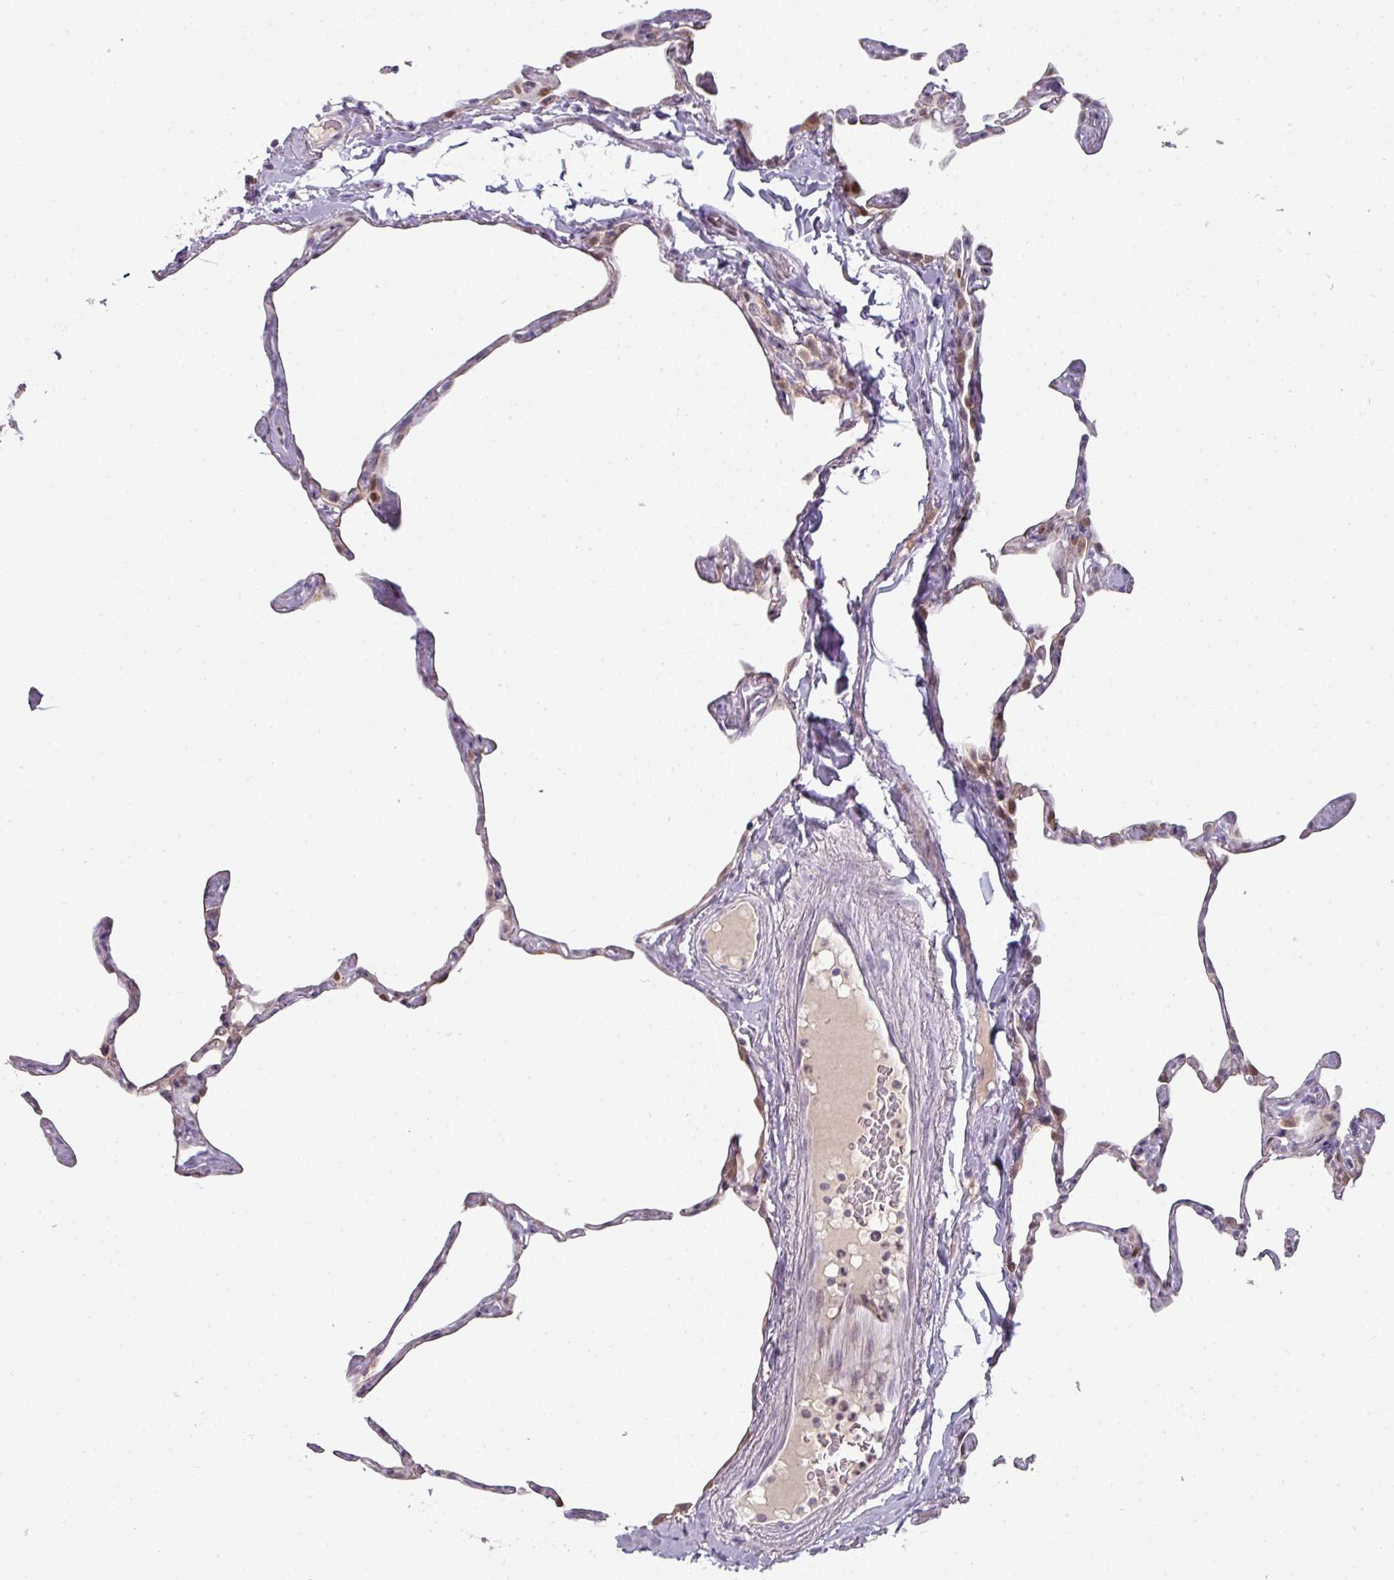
{"staining": {"intensity": "weak", "quantity": "<25%", "location": "nuclear"}, "tissue": "lung", "cell_type": "Alveolar cells", "image_type": "normal", "snomed": [{"axis": "morphology", "description": "Normal tissue, NOS"}, {"axis": "topography", "description": "Lung"}], "caption": "The micrograph shows no staining of alveolar cells in benign lung.", "gene": "GTF2H3", "patient": {"sex": "male", "age": 65}}